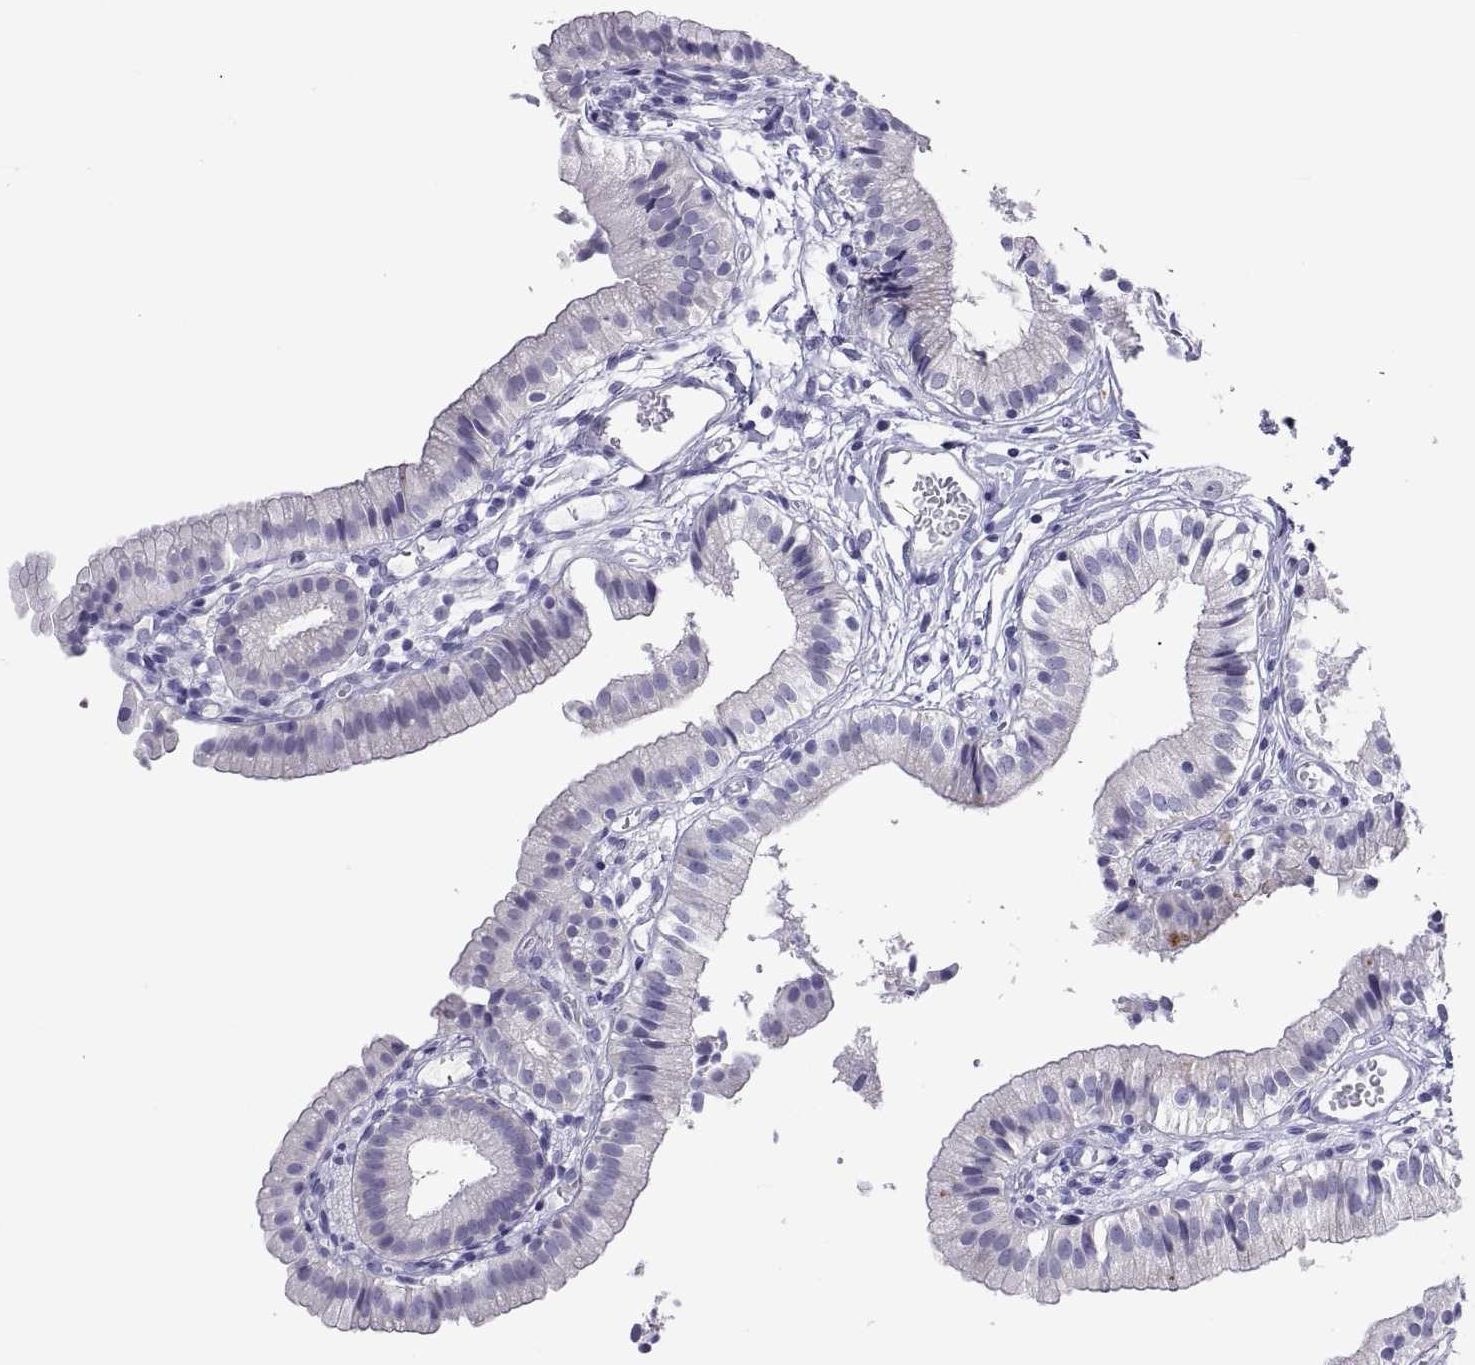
{"staining": {"intensity": "negative", "quantity": "none", "location": "none"}, "tissue": "gallbladder", "cell_type": "Glandular cells", "image_type": "normal", "snomed": [{"axis": "morphology", "description": "Normal tissue, NOS"}, {"axis": "topography", "description": "Gallbladder"}], "caption": "Immunohistochemical staining of benign gallbladder demonstrates no significant expression in glandular cells. (Immunohistochemistry, brightfield microscopy, high magnification).", "gene": "QRICH2", "patient": {"sex": "female", "age": 47}}